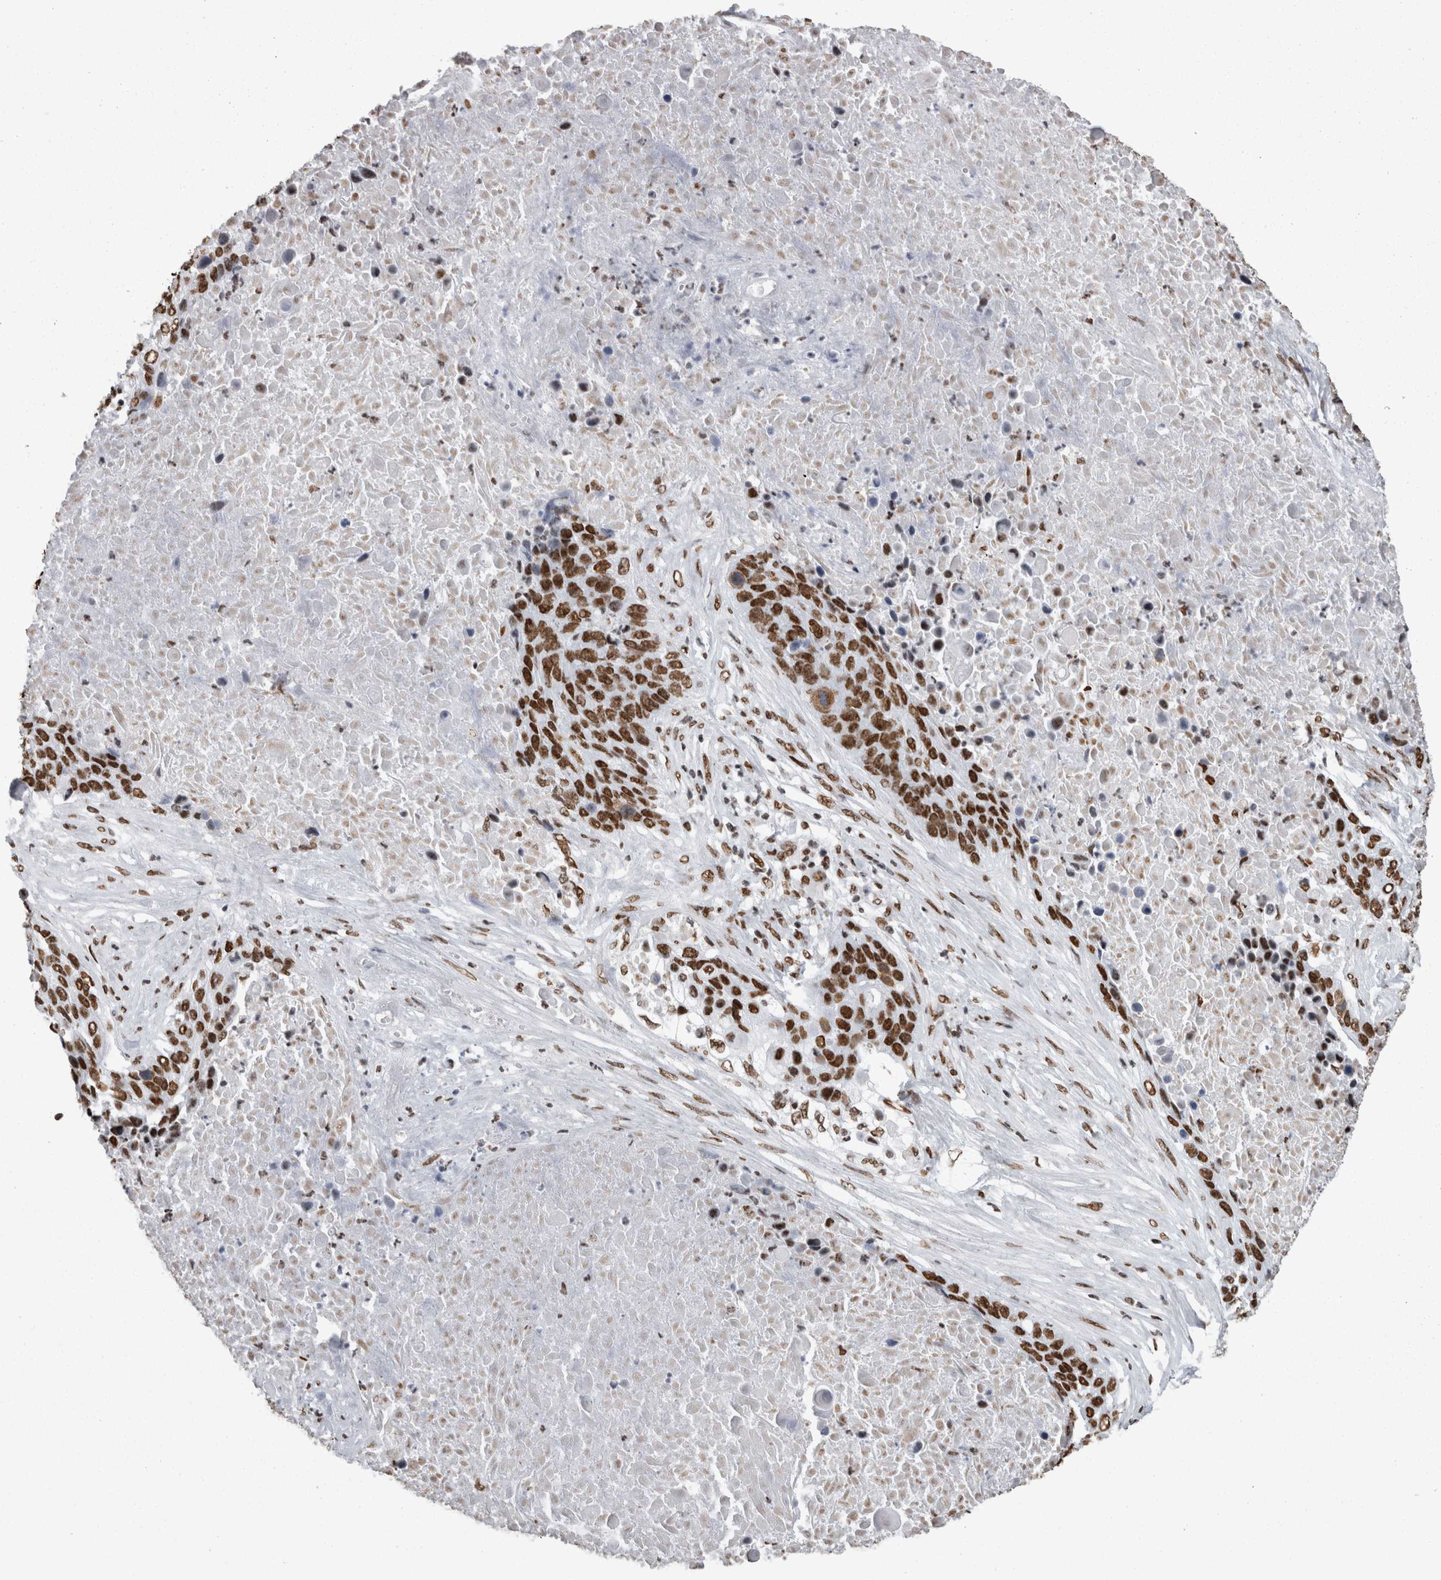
{"staining": {"intensity": "strong", "quantity": ">75%", "location": "nuclear"}, "tissue": "lung cancer", "cell_type": "Tumor cells", "image_type": "cancer", "snomed": [{"axis": "morphology", "description": "Squamous cell carcinoma, NOS"}, {"axis": "topography", "description": "Lung"}], "caption": "Strong nuclear positivity for a protein is present in about >75% of tumor cells of lung squamous cell carcinoma using immunohistochemistry (IHC).", "gene": "HNRNPM", "patient": {"sex": "male", "age": 66}}